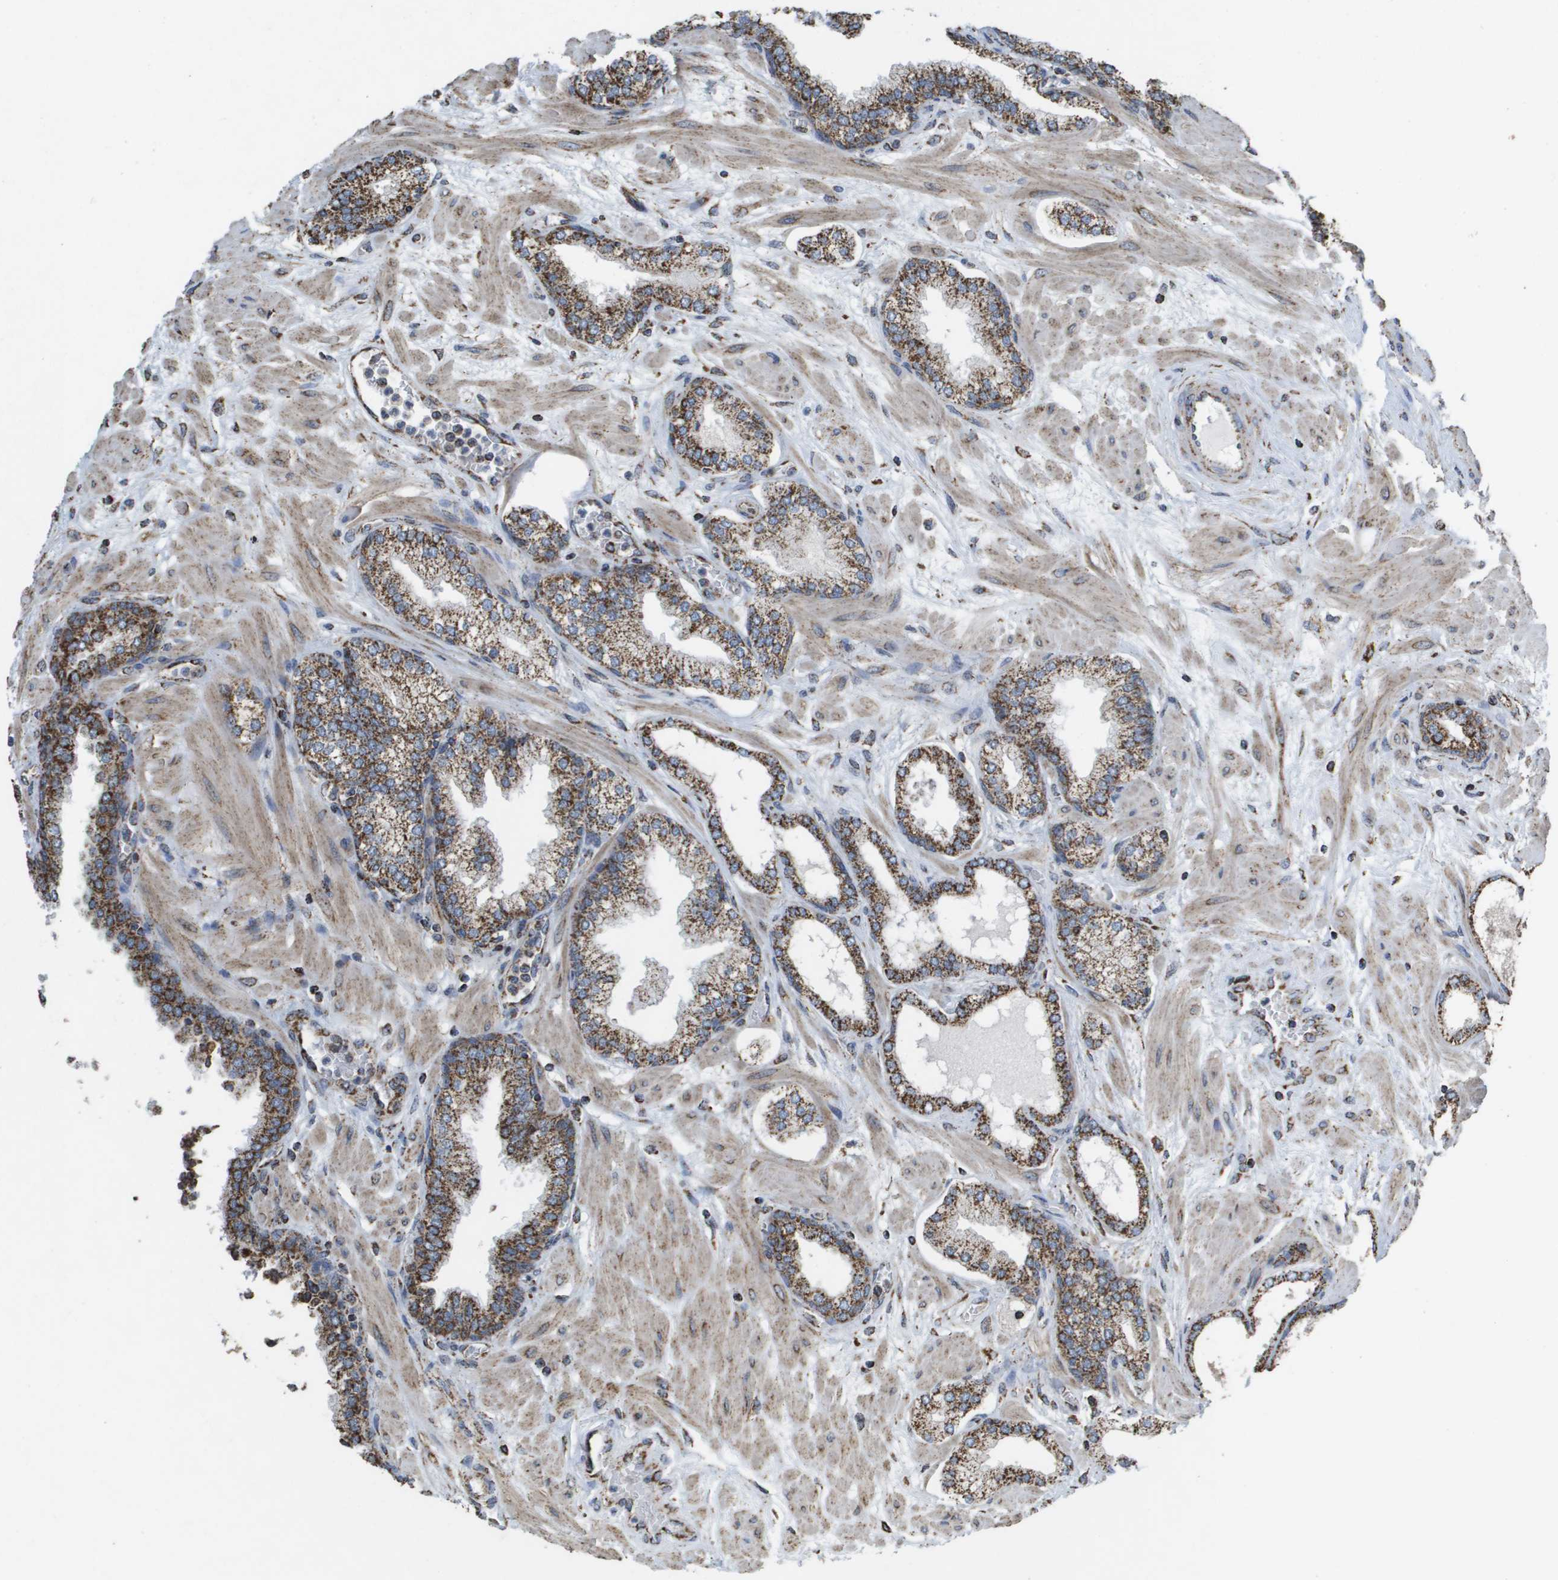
{"staining": {"intensity": "strong", "quantity": ">75%", "location": "cytoplasmic/membranous"}, "tissue": "prostate", "cell_type": "Glandular cells", "image_type": "normal", "snomed": [{"axis": "morphology", "description": "Normal tissue, NOS"}, {"axis": "morphology", "description": "Urothelial carcinoma, Low grade"}, {"axis": "topography", "description": "Urinary bladder"}, {"axis": "topography", "description": "Prostate"}], "caption": "Protein expression analysis of benign prostate displays strong cytoplasmic/membranous expression in approximately >75% of glandular cells. Ihc stains the protein in brown and the nuclei are stained blue.", "gene": "HSPE1", "patient": {"sex": "male", "age": 60}}